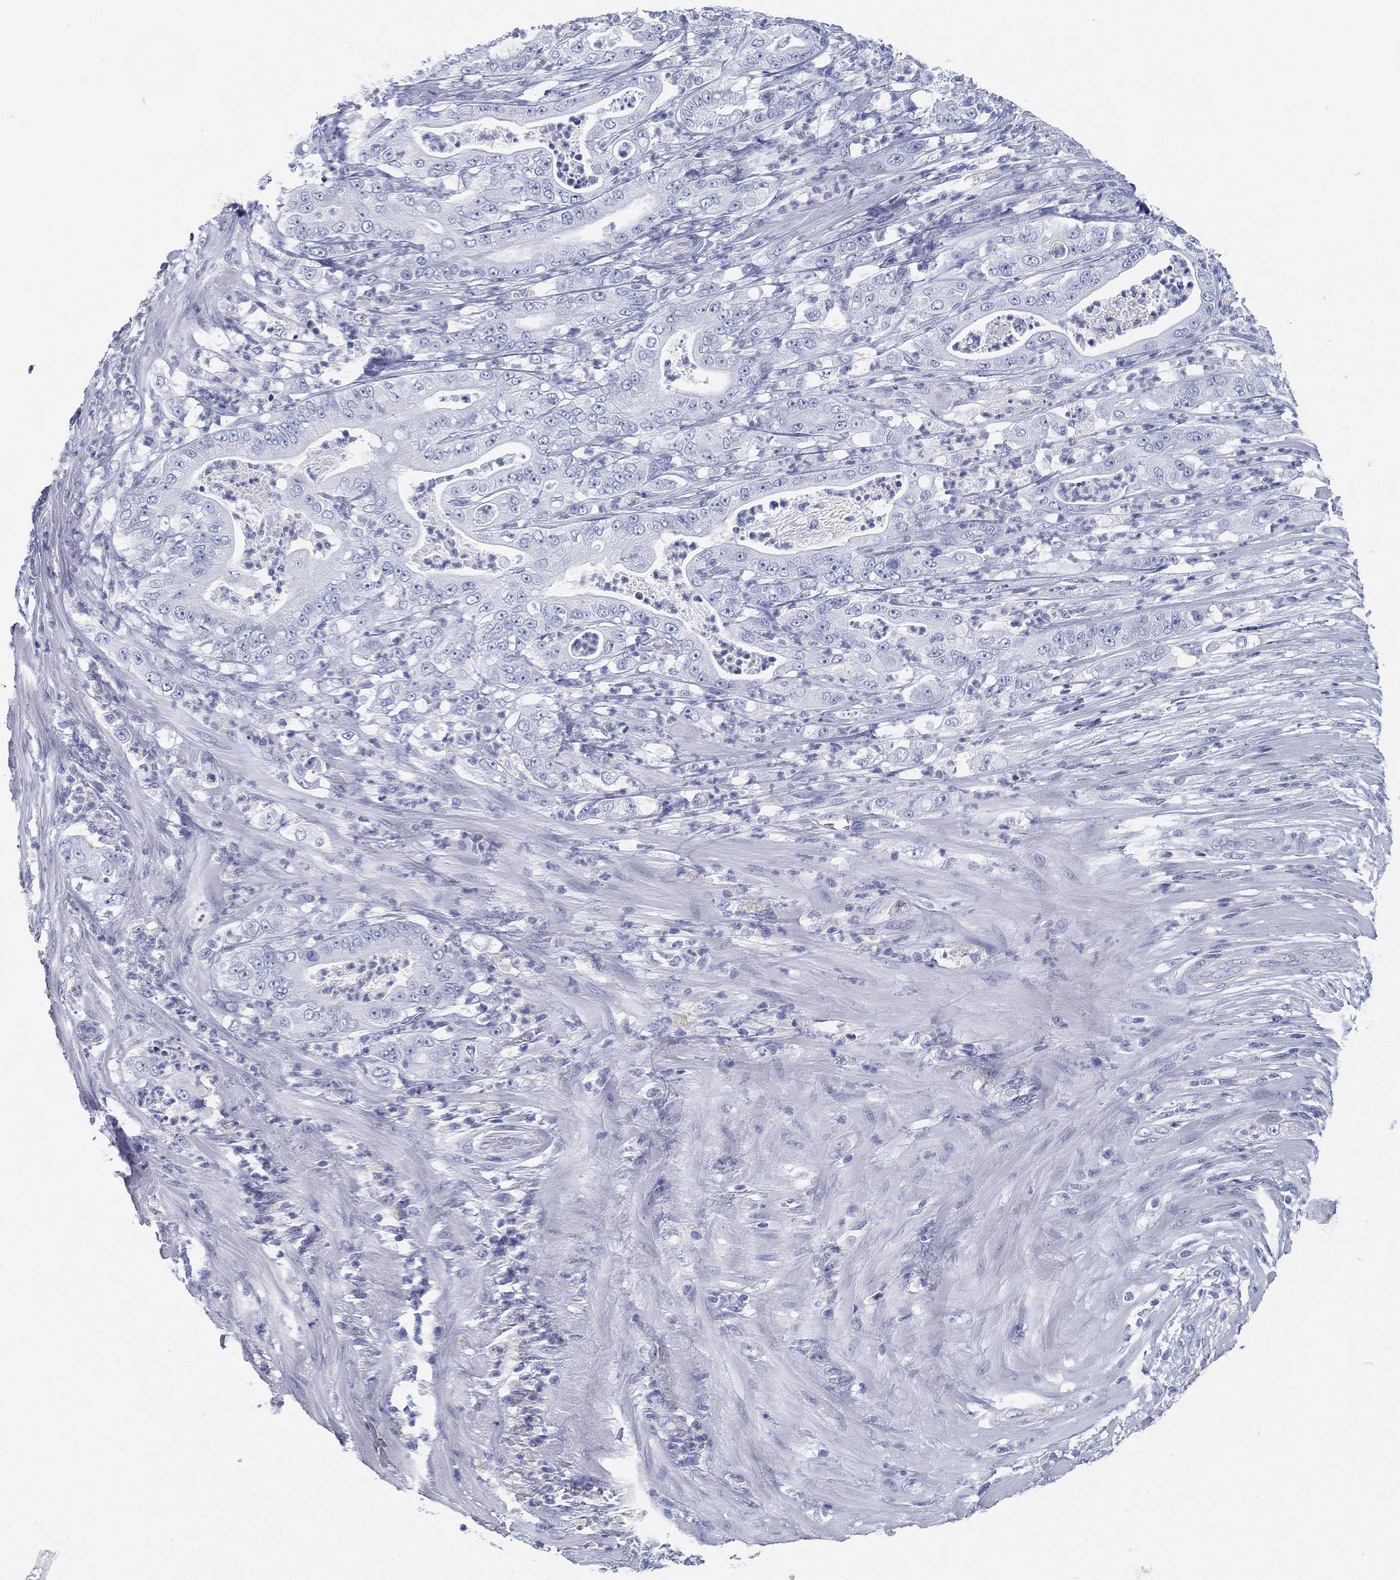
{"staining": {"intensity": "negative", "quantity": "none", "location": "none"}, "tissue": "pancreatic cancer", "cell_type": "Tumor cells", "image_type": "cancer", "snomed": [{"axis": "morphology", "description": "Adenocarcinoma, NOS"}, {"axis": "topography", "description": "Pancreas"}], "caption": "A high-resolution micrograph shows immunohistochemistry staining of adenocarcinoma (pancreatic), which reveals no significant expression in tumor cells. (DAB immunohistochemistry (IHC) visualized using brightfield microscopy, high magnification).", "gene": "GPR61", "patient": {"sex": "male", "age": 71}}